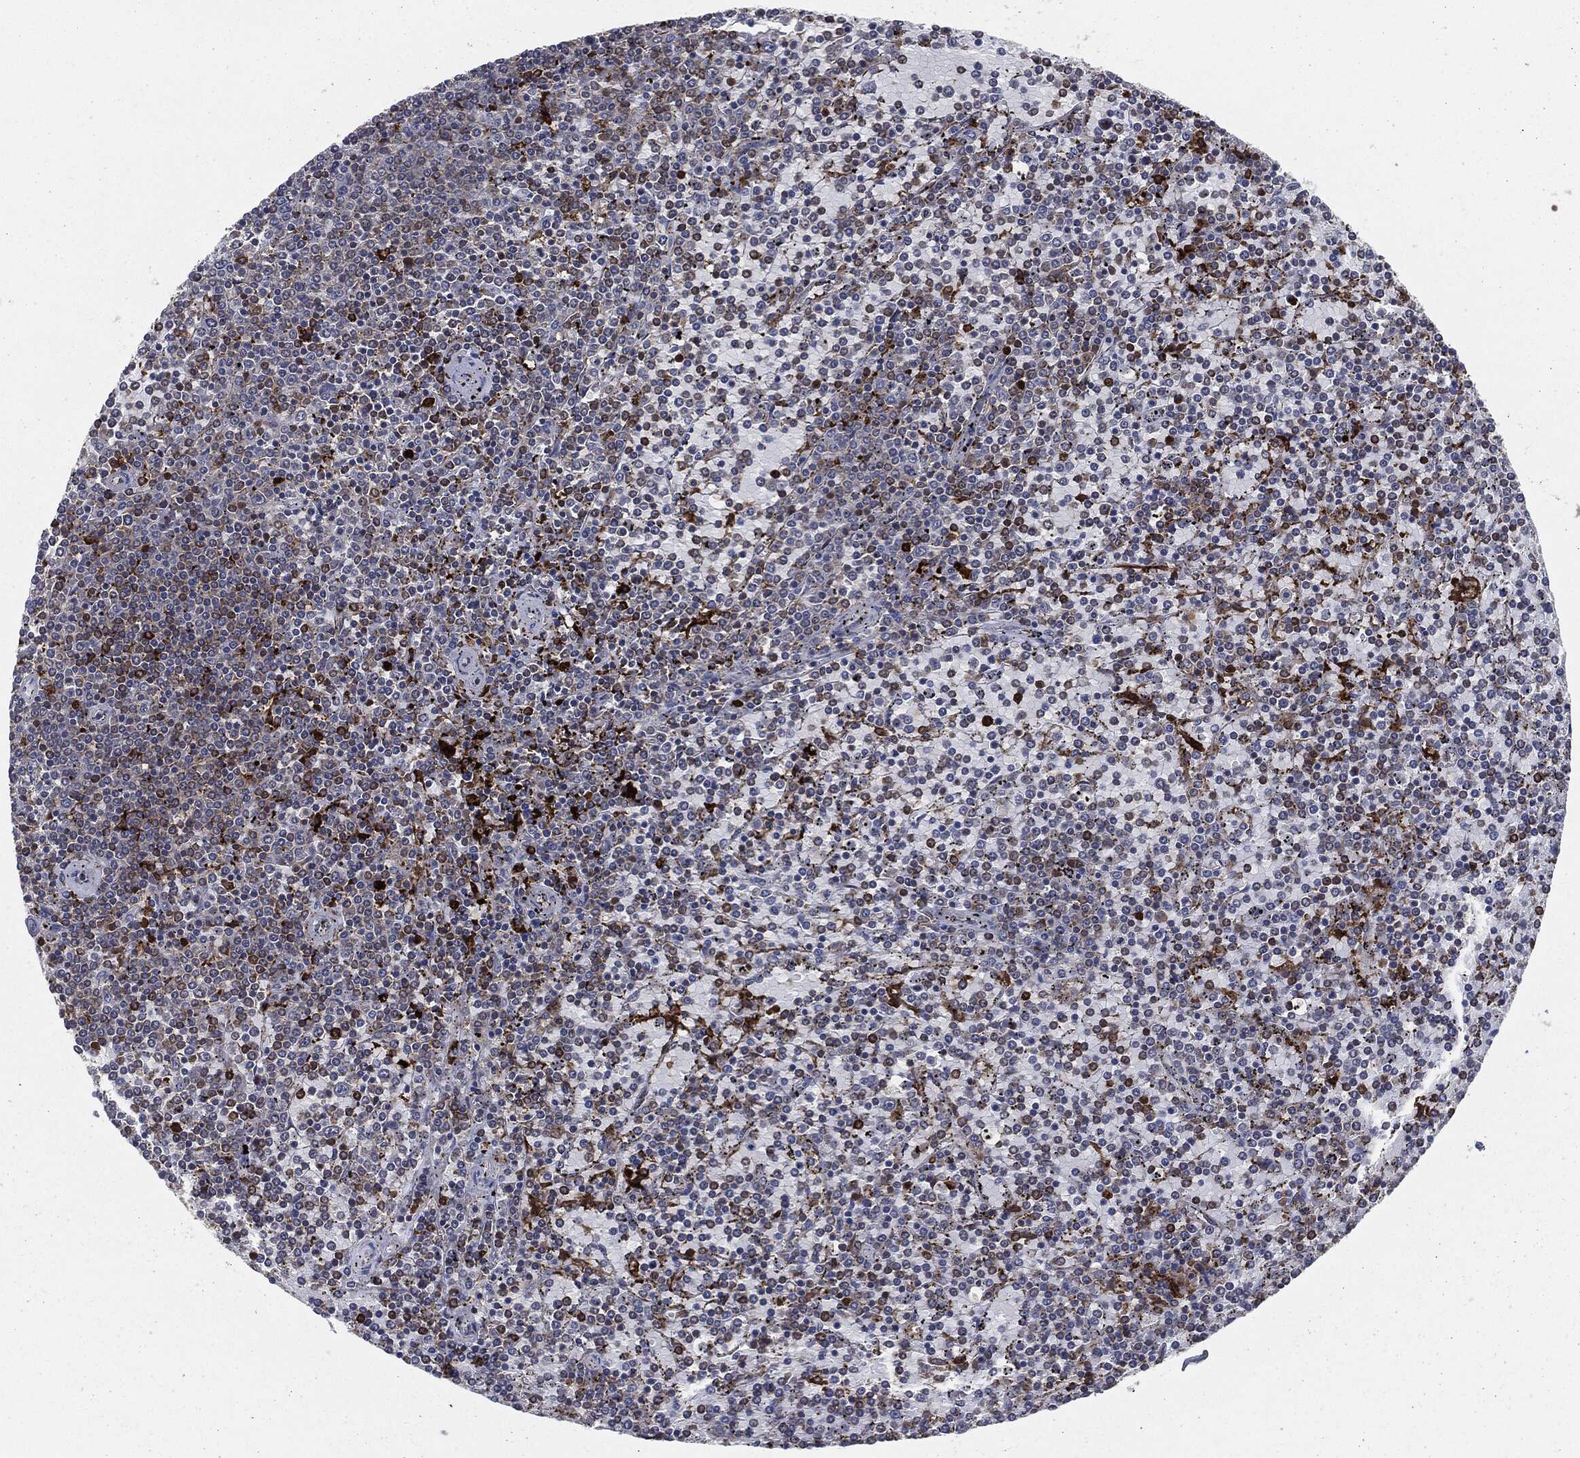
{"staining": {"intensity": "moderate", "quantity": "<25%", "location": "cytoplasmic/membranous"}, "tissue": "lymphoma", "cell_type": "Tumor cells", "image_type": "cancer", "snomed": [{"axis": "morphology", "description": "Malignant lymphoma, non-Hodgkin's type, Low grade"}, {"axis": "topography", "description": "Spleen"}], "caption": "Immunohistochemical staining of human malignant lymphoma, non-Hodgkin's type (low-grade) shows low levels of moderate cytoplasmic/membranous protein positivity in about <25% of tumor cells.", "gene": "TMEM11", "patient": {"sex": "female", "age": 77}}